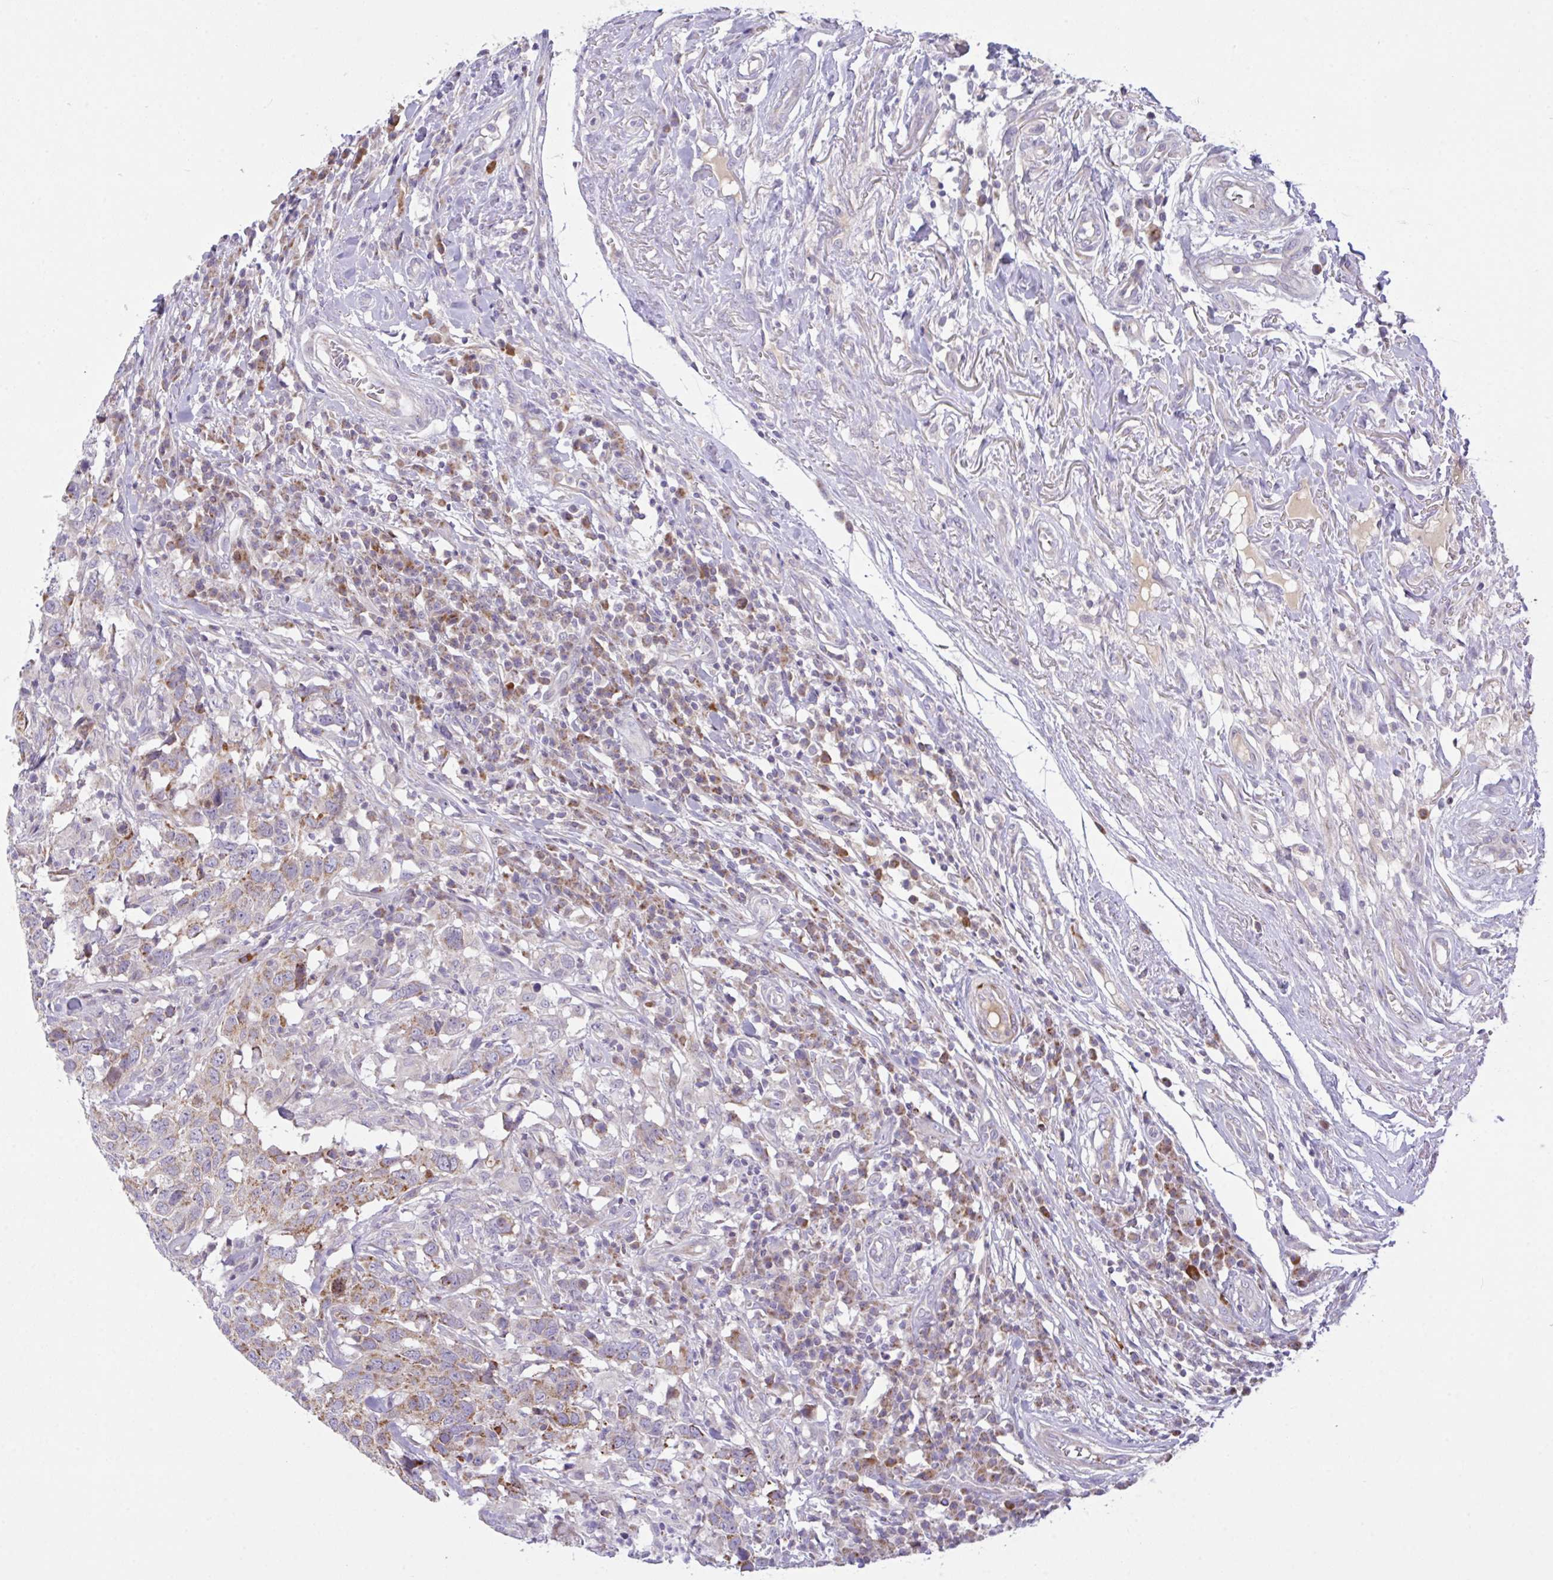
{"staining": {"intensity": "weak", "quantity": ">75%", "location": "cytoplasmic/membranous"}, "tissue": "head and neck cancer", "cell_type": "Tumor cells", "image_type": "cancer", "snomed": [{"axis": "morphology", "description": "Normal tissue, NOS"}, {"axis": "morphology", "description": "Squamous cell carcinoma, NOS"}, {"axis": "topography", "description": "Skeletal muscle"}, {"axis": "topography", "description": "Vascular tissue"}, {"axis": "topography", "description": "Peripheral nerve tissue"}, {"axis": "topography", "description": "Head-Neck"}], "caption": "Immunohistochemistry histopathology image of human head and neck squamous cell carcinoma stained for a protein (brown), which shows low levels of weak cytoplasmic/membranous positivity in about >75% of tumor cells.", "gene": "CHDH", "patient": {"sex": "male", "age": 66}}